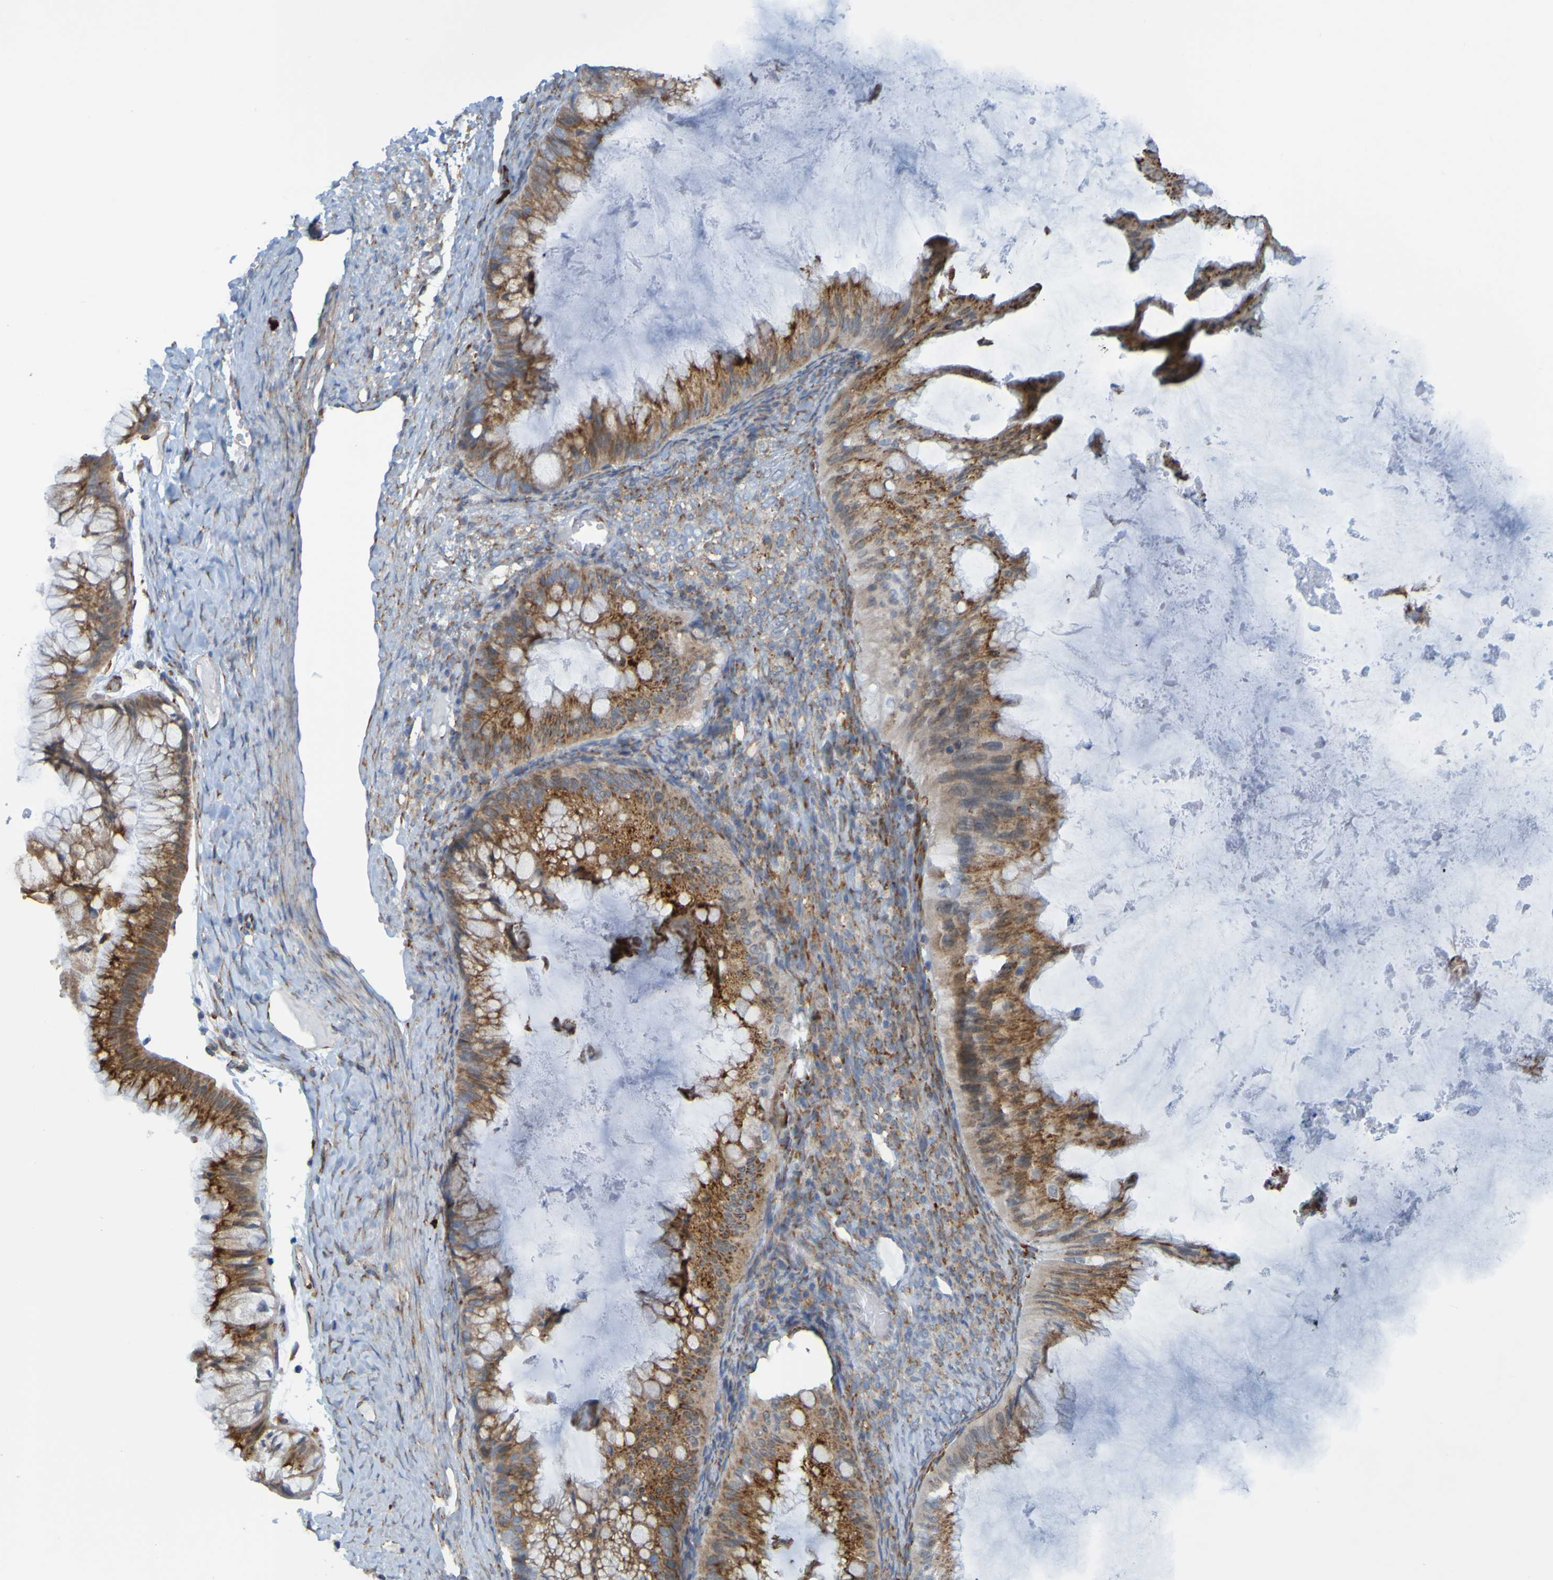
{"staining": {"intensity": "weak", "quantity": ">75%", "location": "cytoplasmic/membranous"}, "tissue": "ovarian cancer", "cell_type": "Tumor cells", "image_type": "cancer", "snomed": [{"axis": "morphology", "description": "Cystadenocarcinoma, mucinous, NOS"}, {"axis": "topography", "description": "Ovary"}], "caption": "Protein staining exhibits weak cytoplasmic/membranous positivity in about >75% of tumor cells in ovarian cancer (mucinous cystadenocarcinoma). (DAB IHC with brightfield microscopy, high magnification).", "gene": "SSR1", "patient": {"sex": "female", "age": 61}}